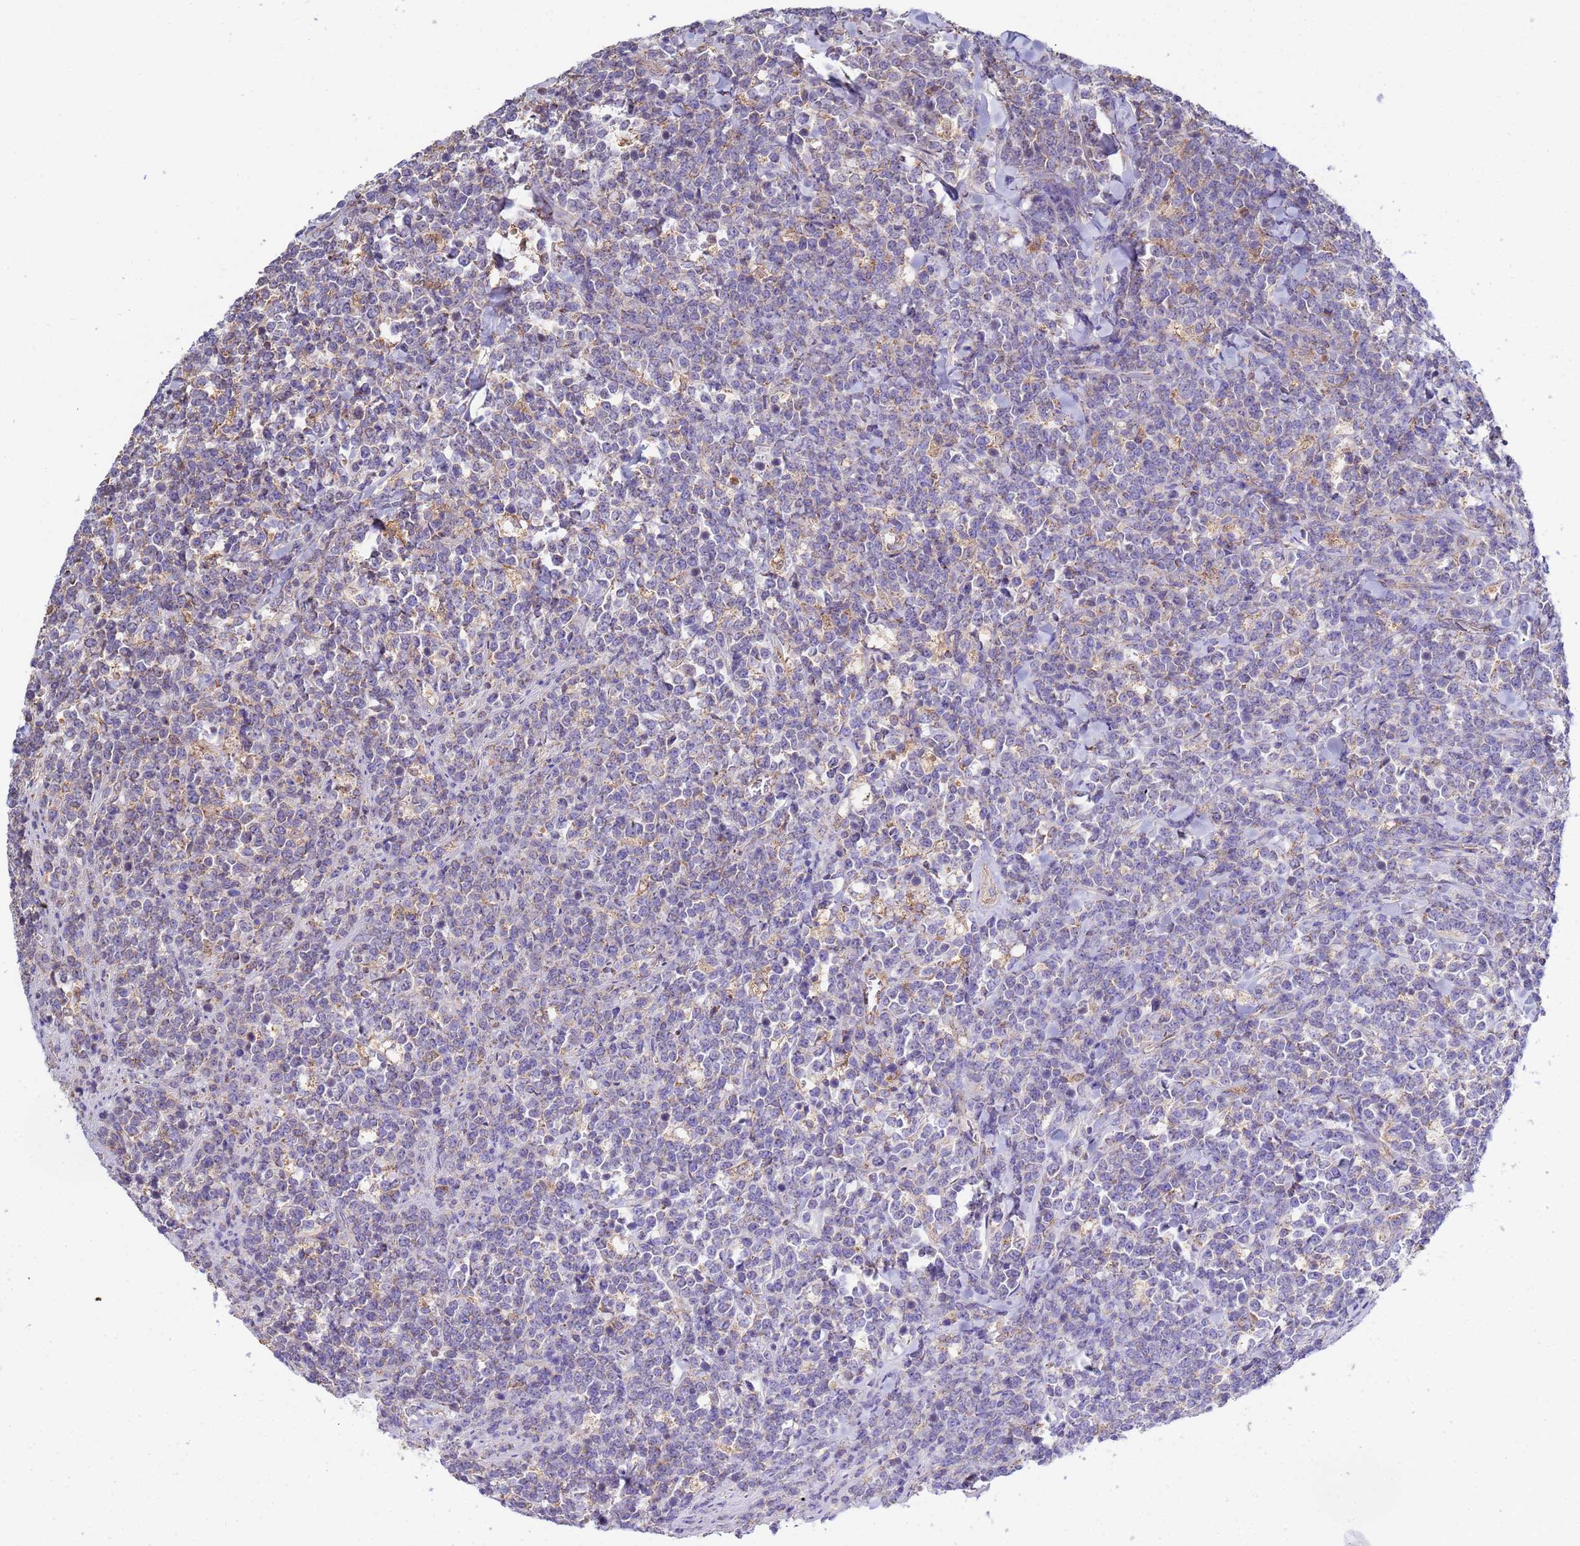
{"staining": {"intensity": "weak", "quantity": "<25%", "location": "cytoplasmic/membranous"}, "tissue": "lymphoma", "cell_type": "Tumor cells", "image_type": "cancer", "snomed": [{"axis": "morphology", "description": "Malignant lymphoma, non-Hodgkin's type, High grade"}, {"axis": "topography", "description": "Small intestine"}], "caption": "Immunohistochemistry (IHC) histopathology image of neoplastic tissue: malignant lymphoma, non-Hodgkin's type (high-grade) stained with DAB (3,3'-diaminobenzidine) displays no significant protein positivity in tumor cells.", "gene": "GLUD1", "patient": {"sex": "male", "age": 8}}